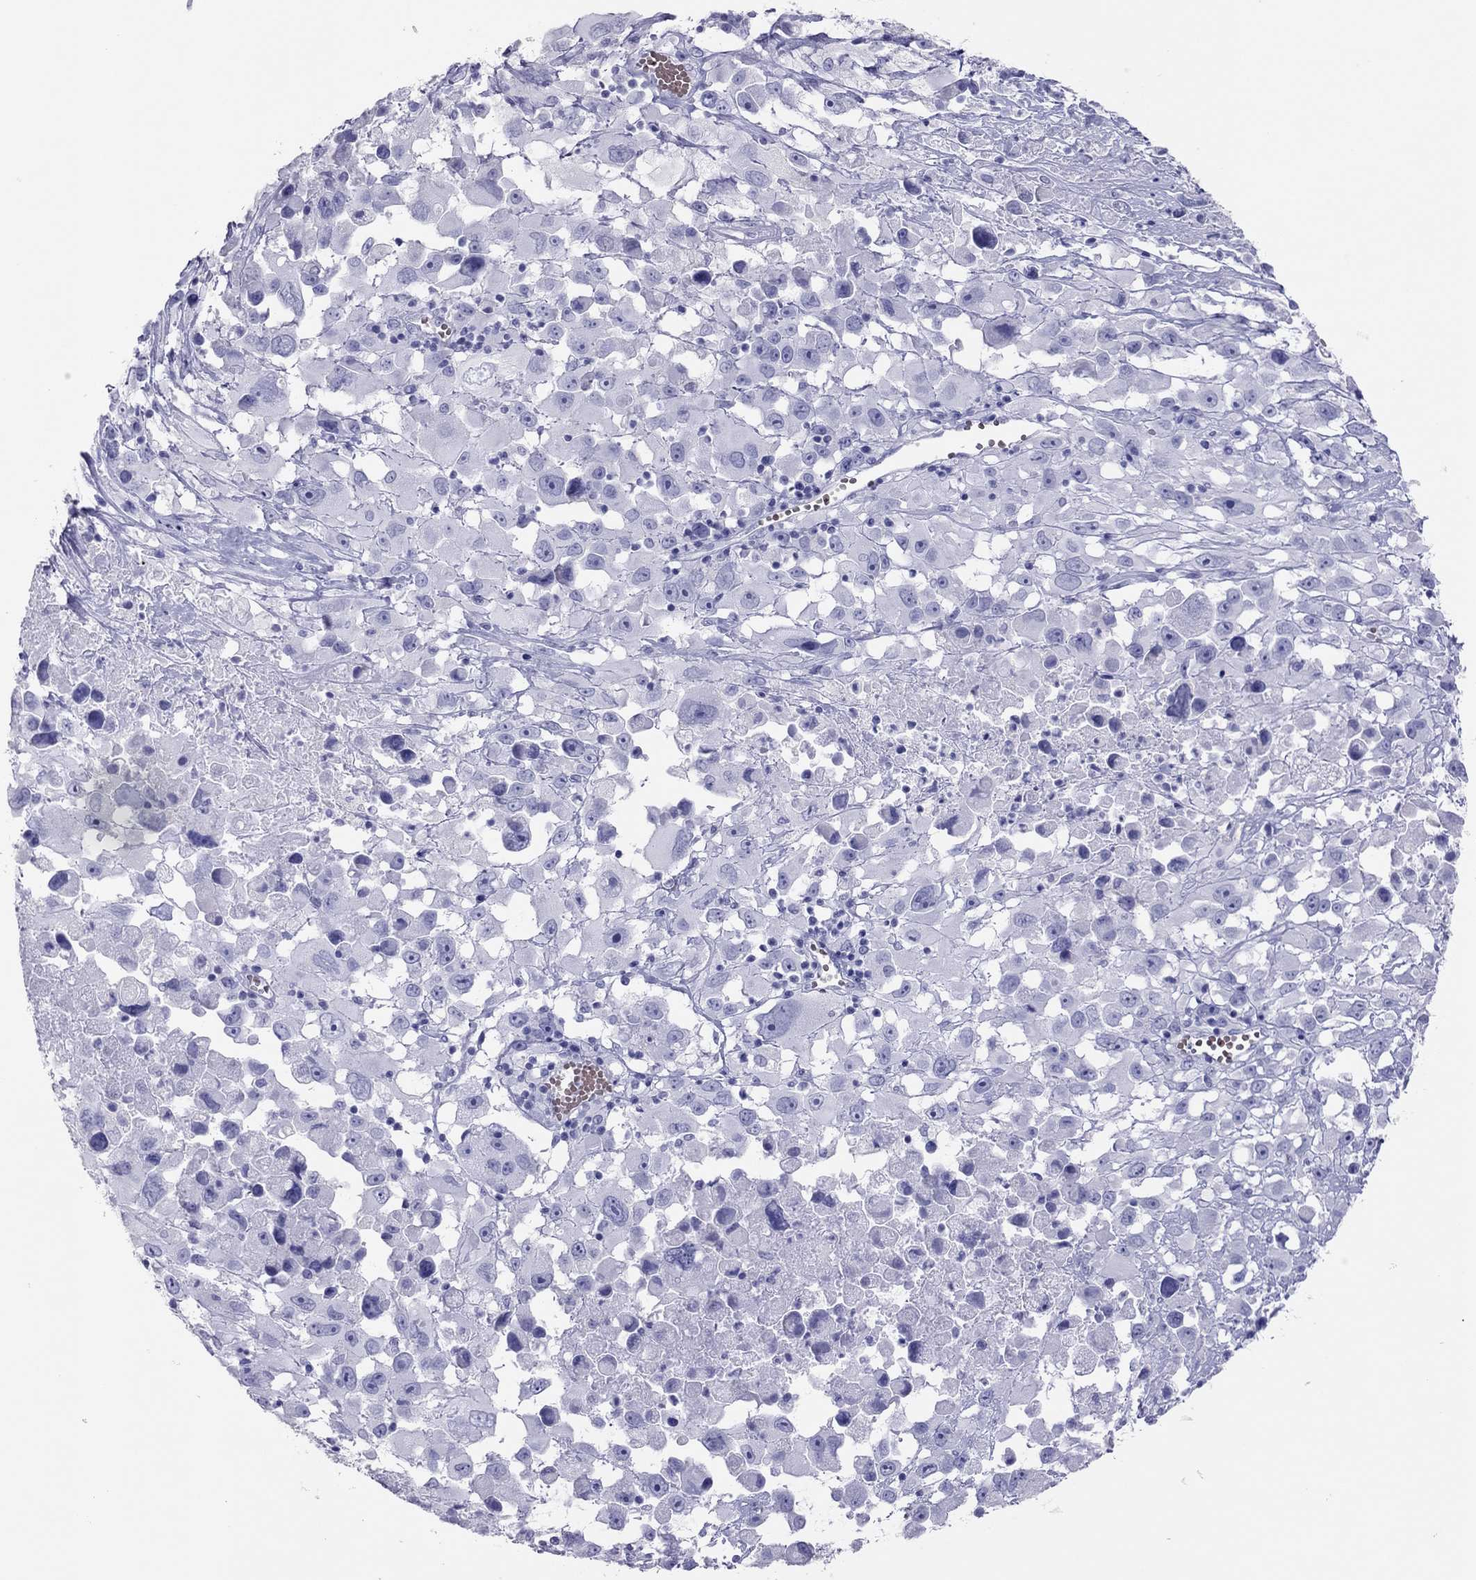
{"staining": {"intensity": "negative", "quantity": "none", "location": "none"}, "tissue": "melanoma", "cell_type": "Tumor cells", "image_type": "cancer", "snomed": [{"axis": "morphology", "description": "Malignant melanoma, Metastatic site"}, {"axis": "topography", "description": "Soft tissue"}], "caption": "Tumor cells show no significant staining in malignant melanoma (metastatic site).", "gene": "TSHB", "patient": {"sex": "male", "age": 50}}